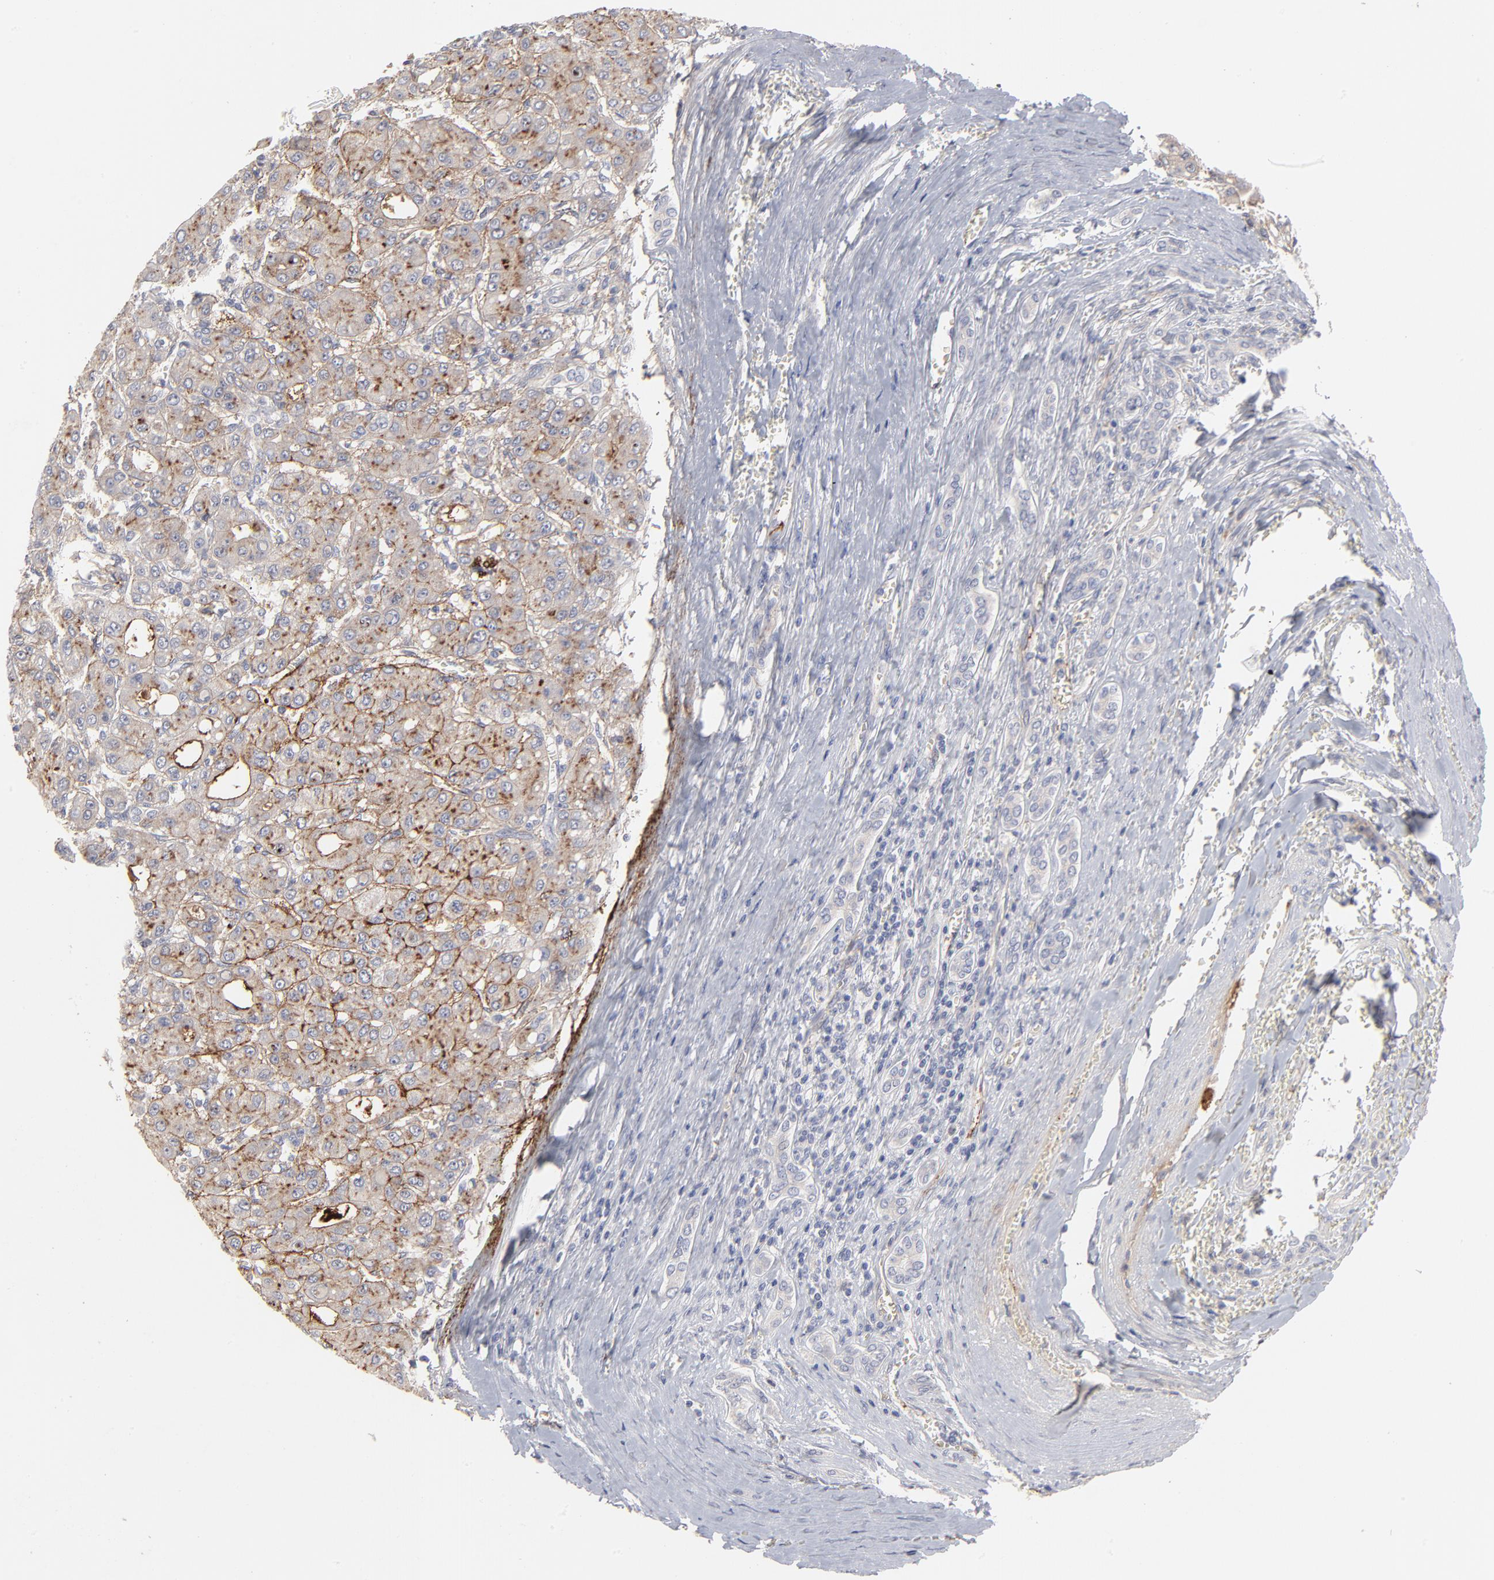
{"staining": {"intensity": "strong", "quantity": "25%-75%", "location": "cytoplasmic/membranous"}, "tissue": "liver cancer", "cell_type": "Tumor cells", "image_type": "cancer", "snomed": [{"axis": "morphology", "description": "Carcinoma, Hepatocellular, NOS"}, {"axis": "topography", "description": "Liver"}], "caption": "Protein staining of liver cancer (hepatocellular carcinoma) tissue exhibits strong cytoplasmic/membranous expression in about 25%-75% of tumor cells.", "gene": "CCR3", "patient": {"sex": "male", "age": 69}}